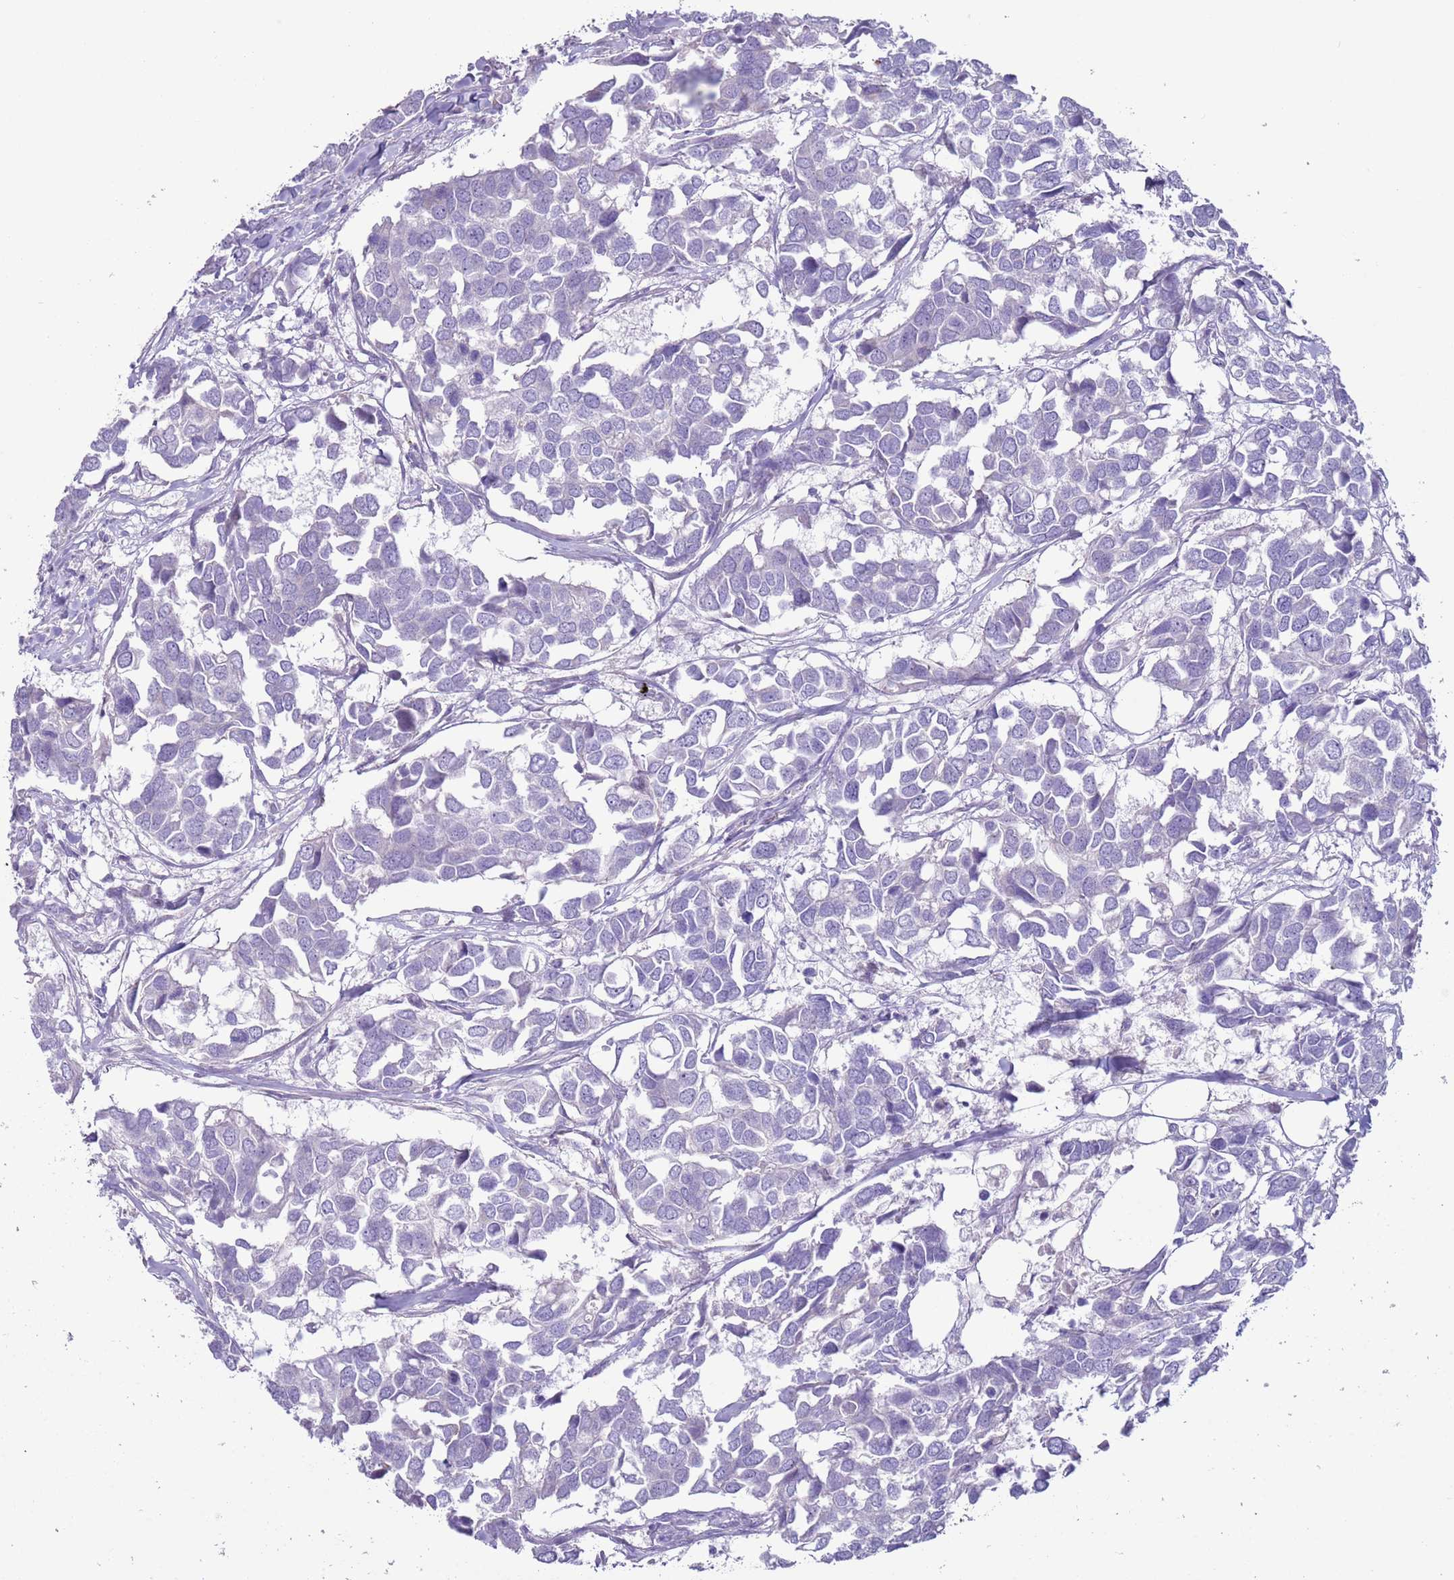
{"staining": {"intensity": "negative", "quantity": "none", "location": "none"}, "tissue": "breast cancer", "cell_type": "Tumor cells", "image_type": "cancer", "snomed": [{"axis": "morphology", "description": "Duct carcinoma"}, {"axis": "topography", "description": "Breast"}], "caption": "IHC histopathology image of breast cancer (invasive ductal carcinoma) stained for a protein (brown), which displays no positivity in tumor cells.", "gene": "NPAP1", "patient": {"sex": "female", "age": 83}}